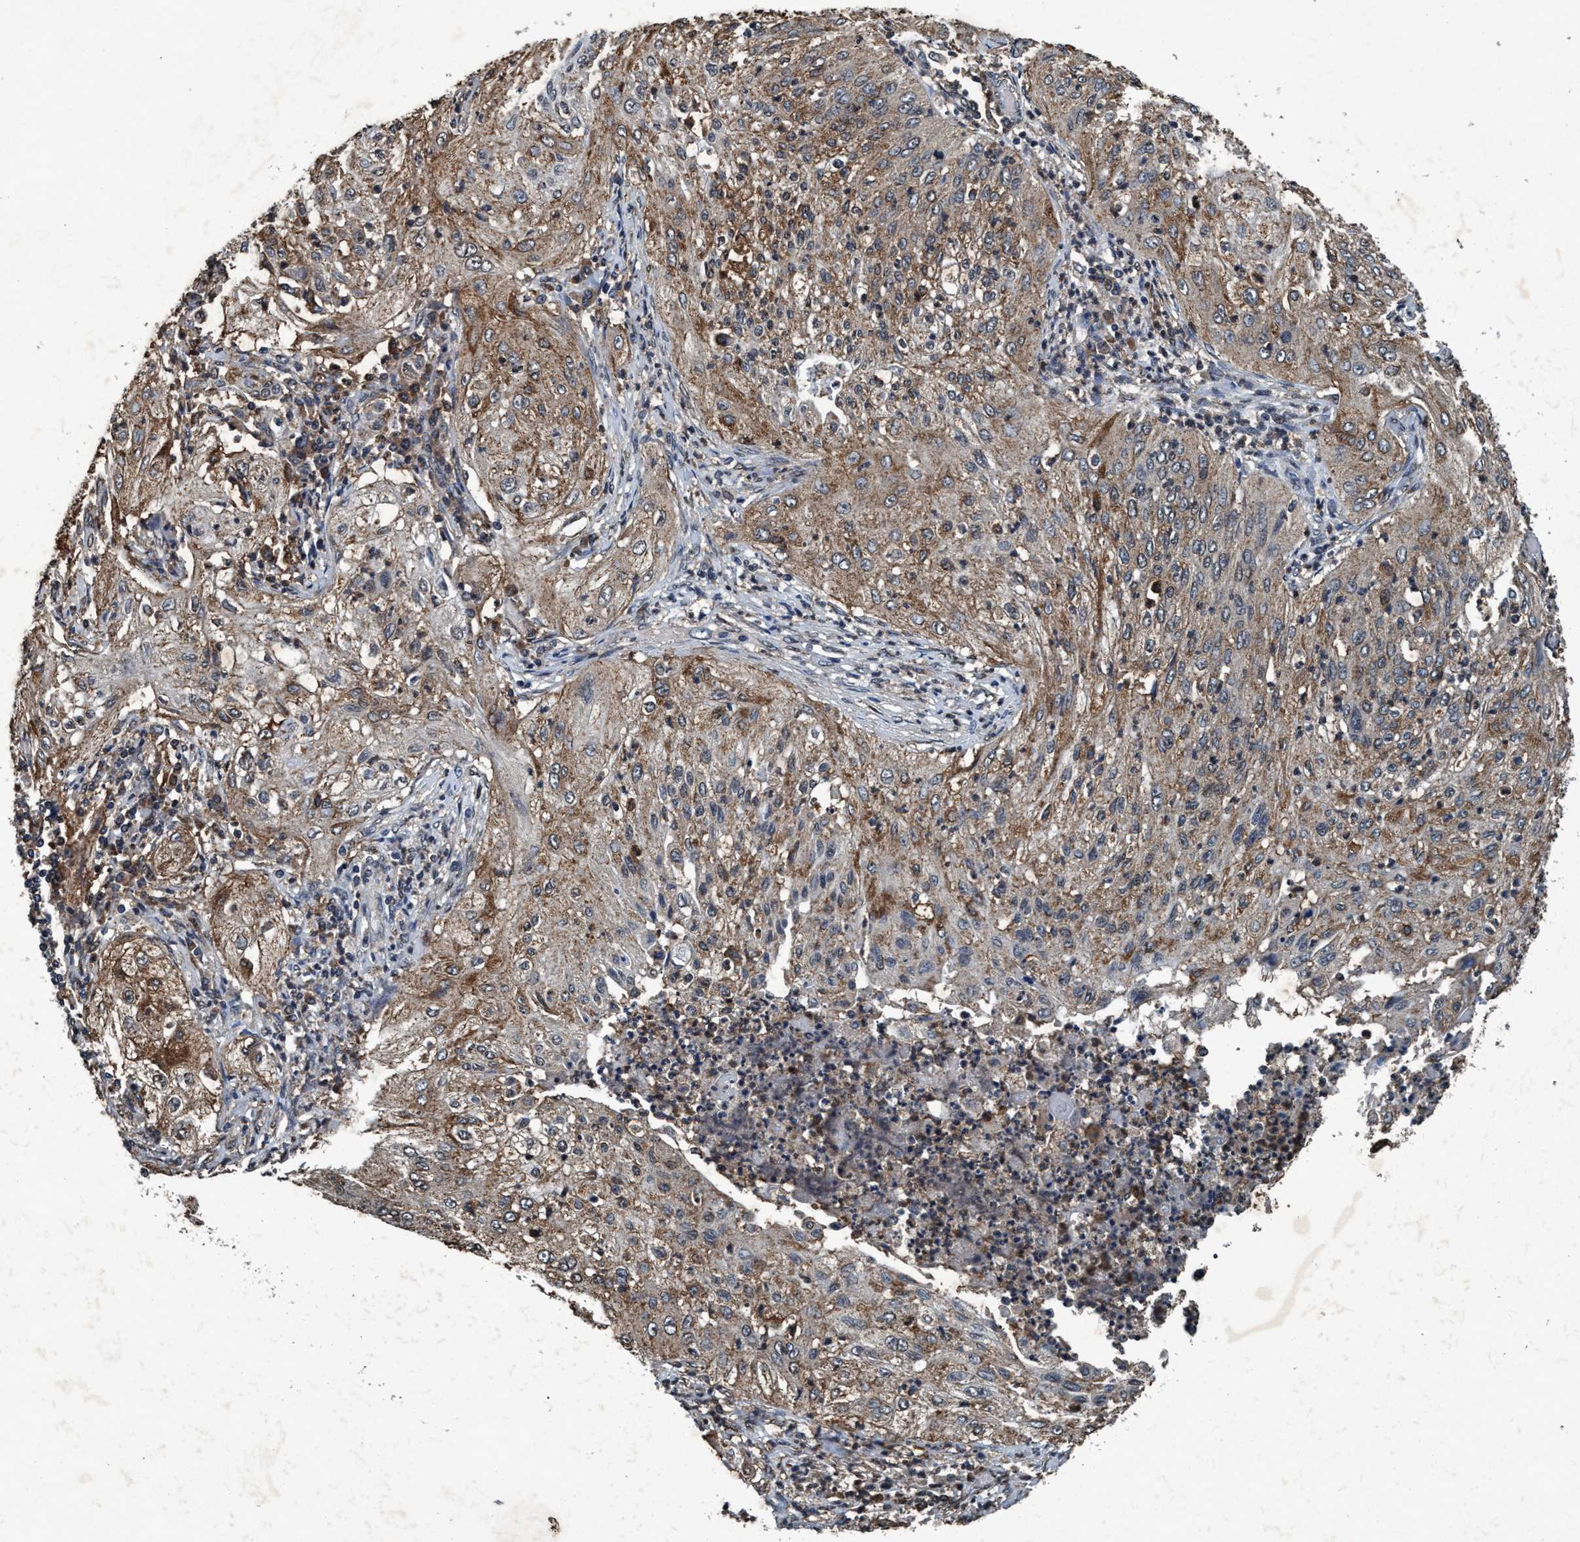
{"staining": {"intensity": "weak", "quantity": "25%-75%", "location": "cytoplasmic/membranous"}, "tissue": "lung cancer", "cell_type": "Tumor cells", "image_type": "cancer", "snomed": [{"axis": "morphology", "description": "Inflammation, NOS"}, {"axis": "morphology", "description": "Squamous cell carcinoma, NOS"}, {"axis": "topography", "description": "Lymph node"}, {"axis": "topography", "description": "Soft tissue"}, {"axis": "topography", "description": "Lung"}], "caption": "A histopathology image of human lung squamous cell carcinoma stained for a protein exhibits weak cytoplasmic/membranous brown staining in tumor cells.", "gene": "AKT1S1", "patient": {"sex": "male", "age": 66}}